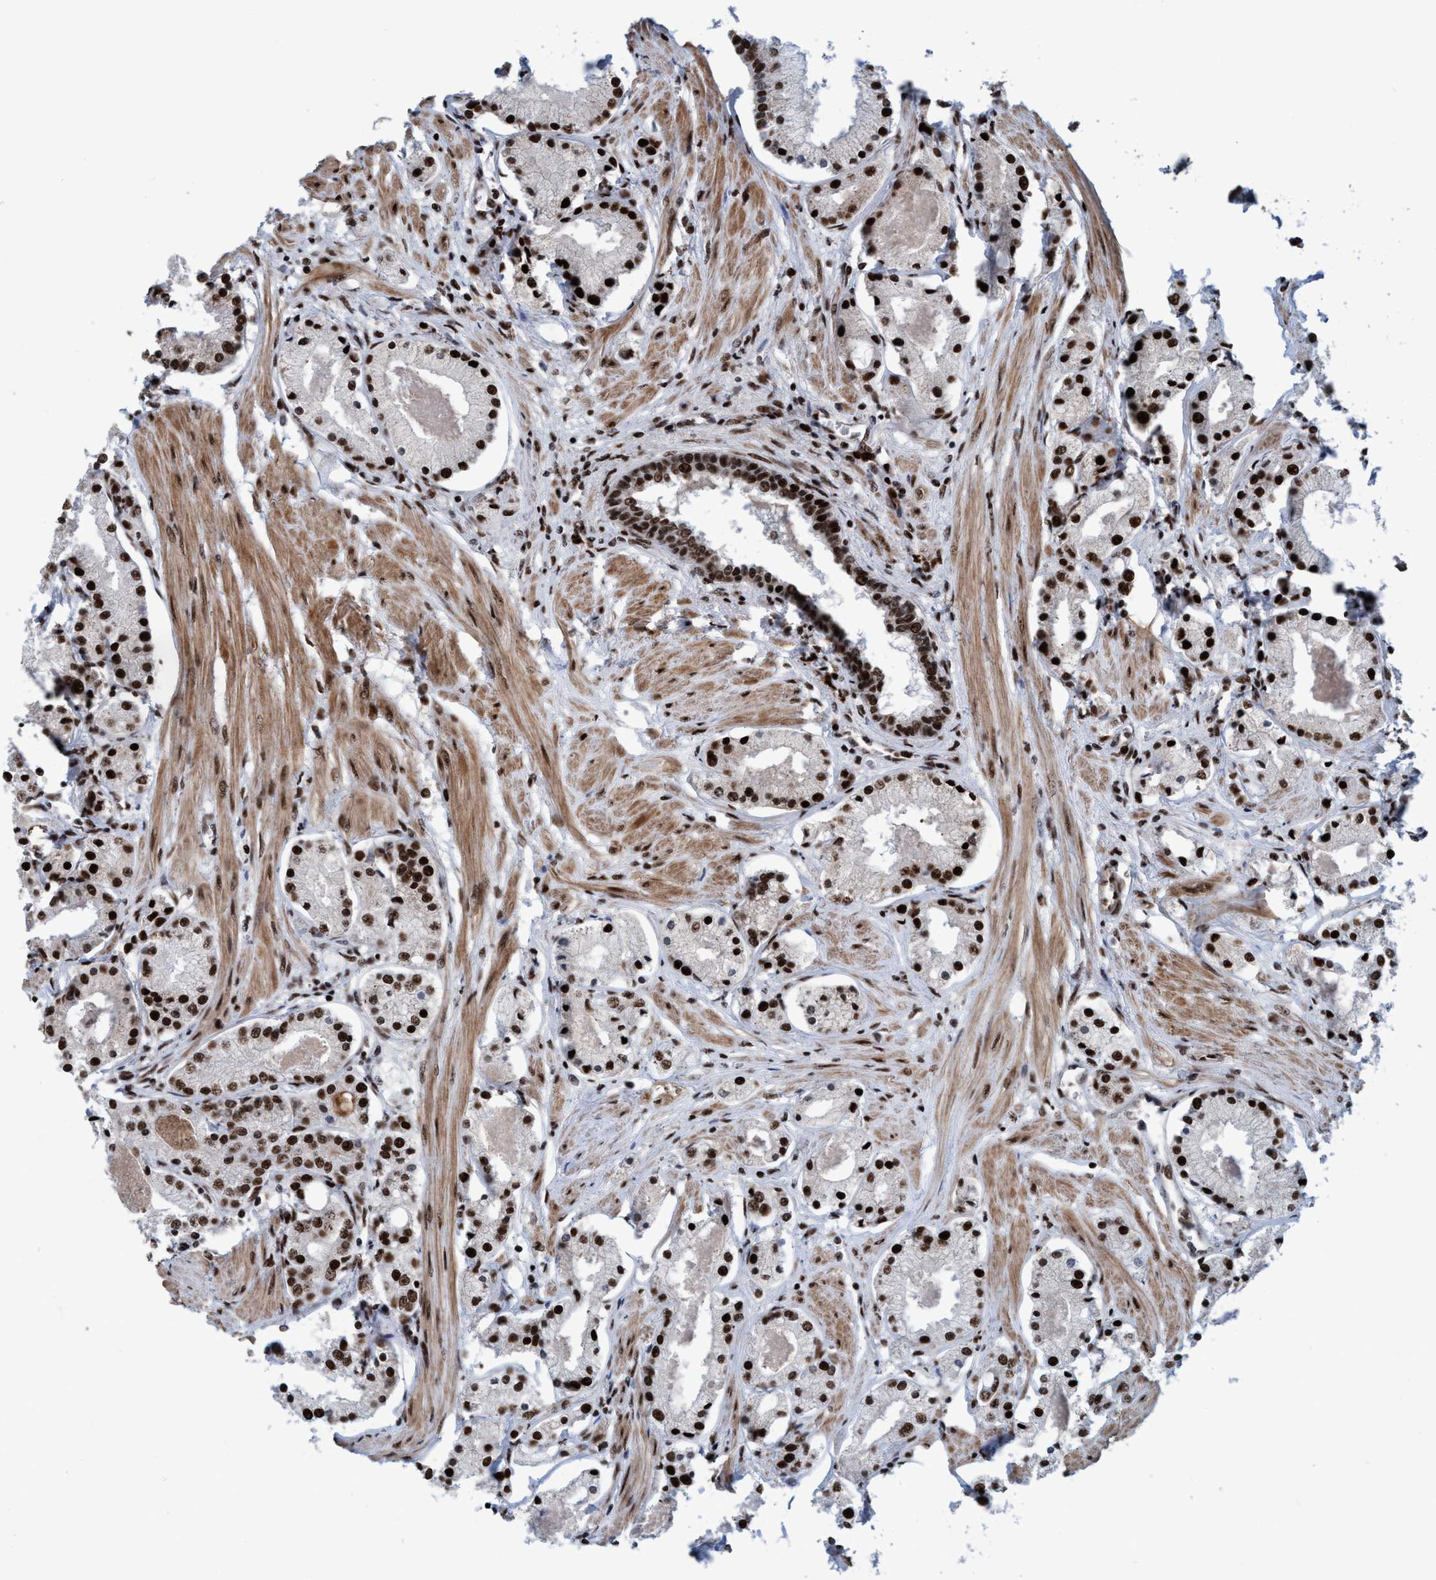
{"staining": {"intensity": "strong", "quantity": ">75%", "location": "nuclear"}, "tissue": "prostate cancer", "cell_type": "Tumor cells", "image_type": "cancer", "snomed": [{"axis": "morphology", "description": "Adenocarcinoma, High grade"}, {"axis": "topography", "description": "Prostate"}], "caption": "Tumor cells display high levels of strong nuclear positivity in approximately >75% of cells in prostate cancer. (brown staining indicates protein expression, while blue staining denotes nuclei).", "gene": "TOPBP1", "patient": {"sex": "male", "age": 66}}